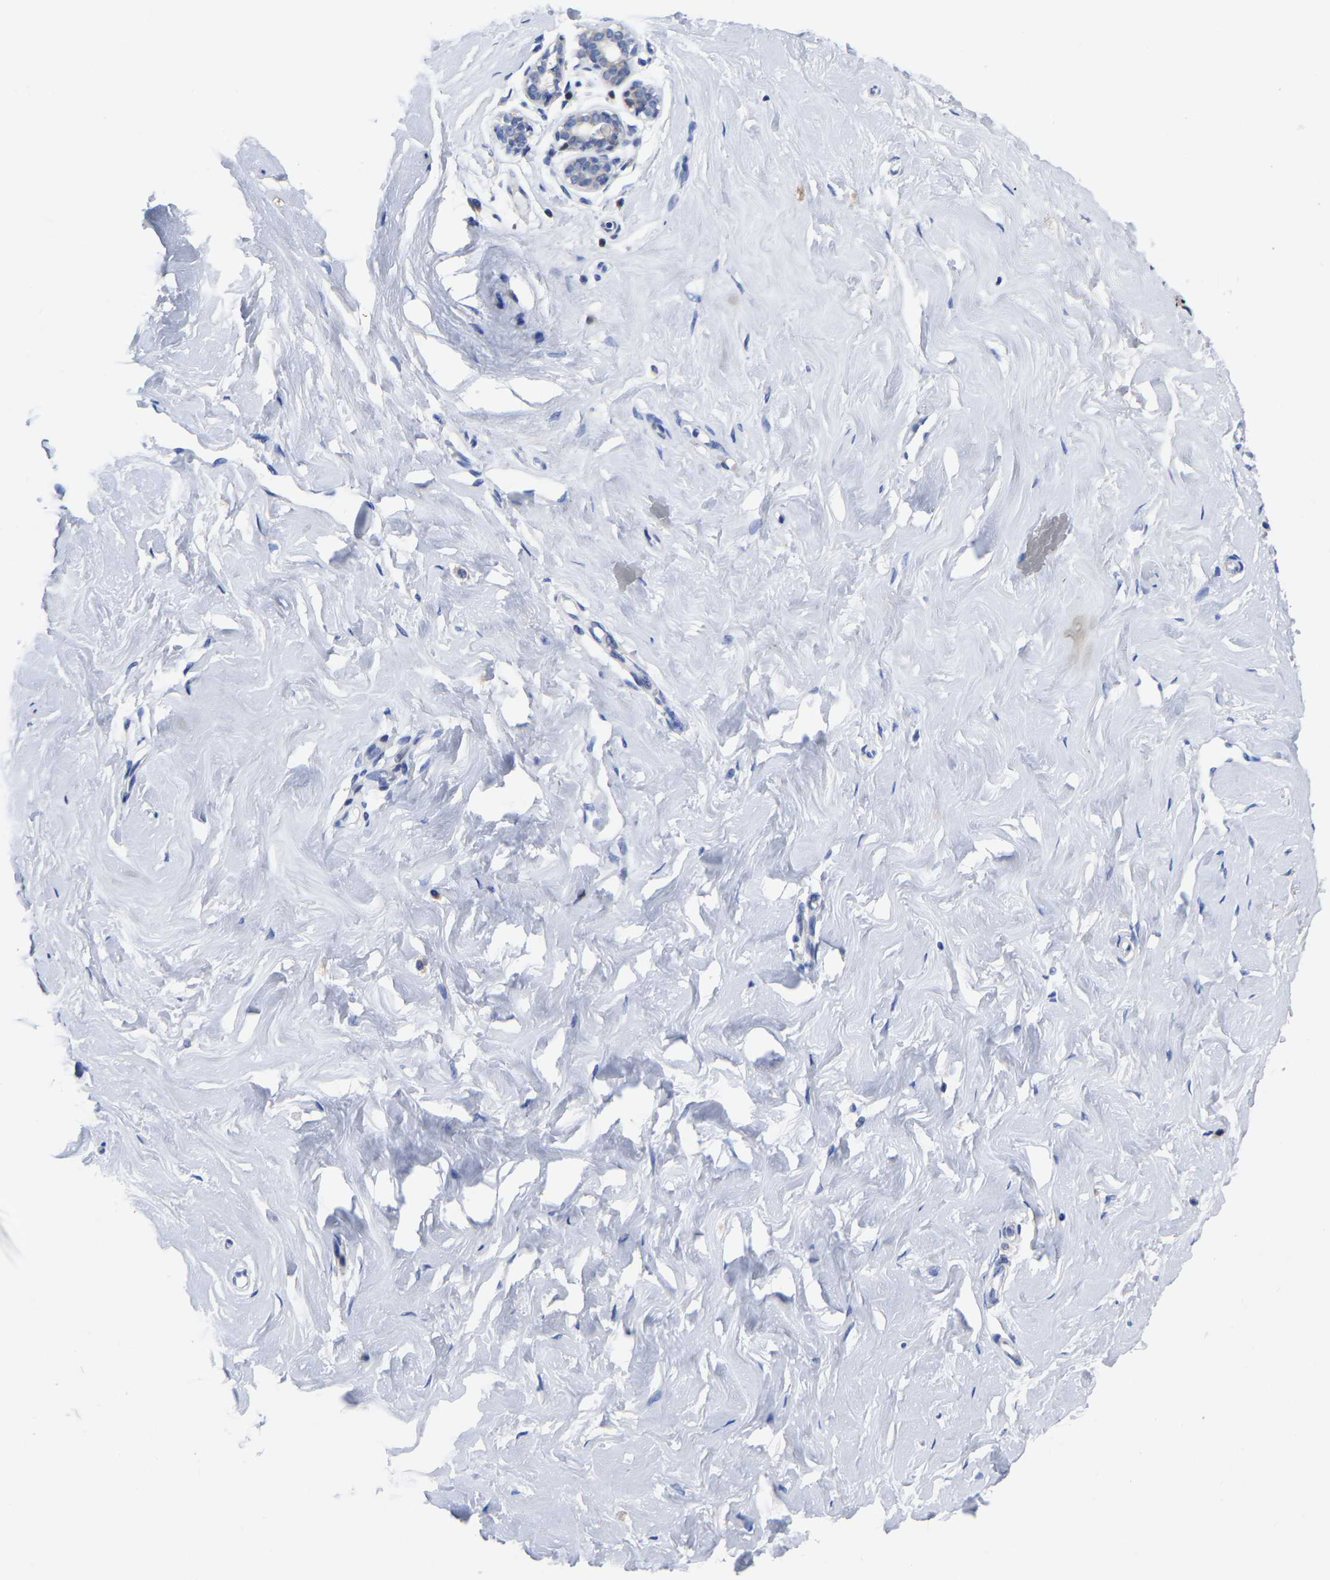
{"staining": {"intensity": "negative", "quantity": "none", "location": "none"}, "tissue": "breast", "cell_type": "Adipocytes", "image_type": "normal", "snomed": [{"axis": "morphology", "description": "Normal tissue, NOS"}, {"axis": "topography", "description": "Breast"}], "caption": "Immunohistochemistry (IHC) image of unremarkable breast: breast stained with DAB (3,3'-diaminobenzidine) reveals no significant protein positivity in adipocytes.", "gene": "PTPN7", "patient": {"sex": "female", "age": 23}}